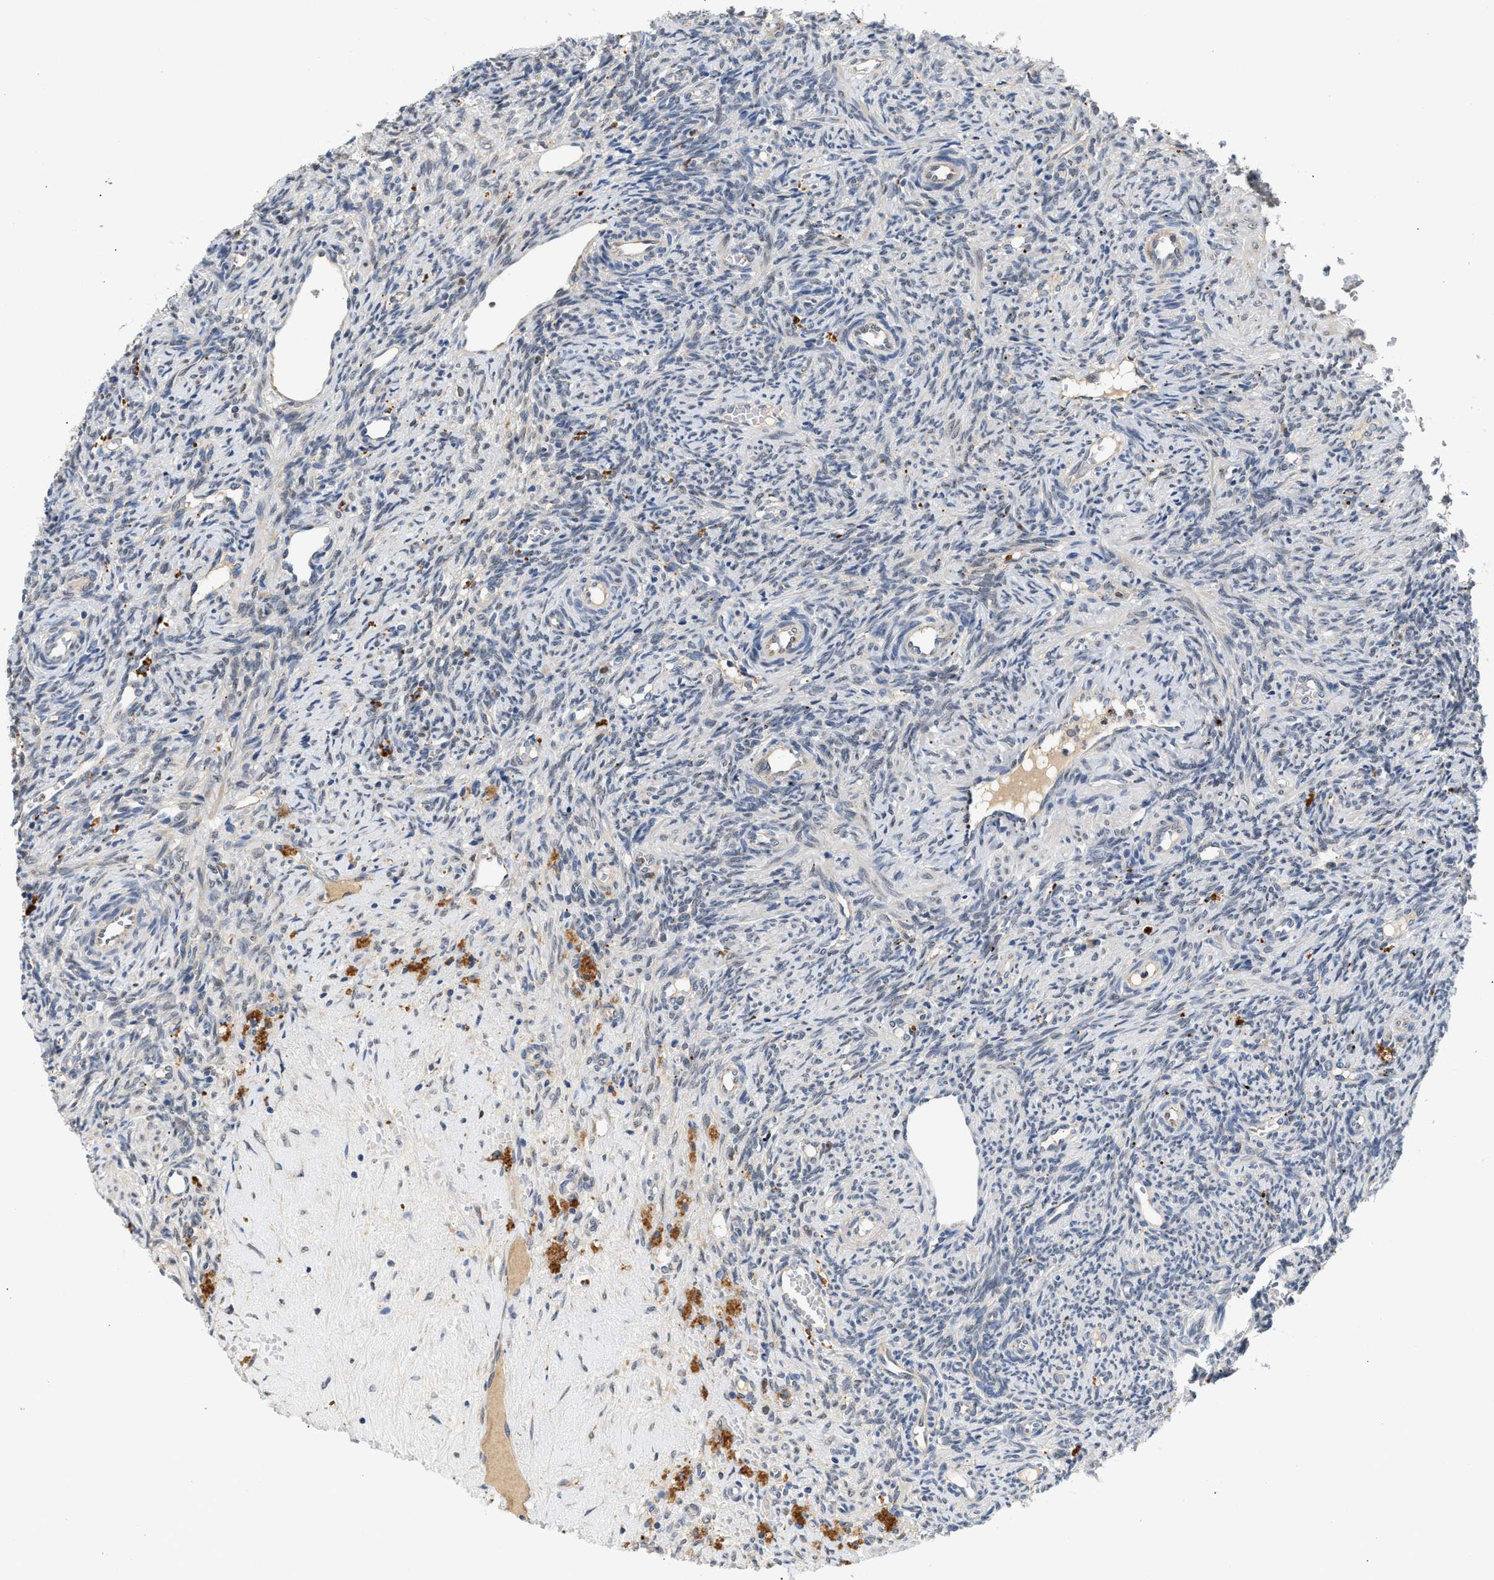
{"staining": {"intensity": "moderate", "quantity": "<25%", "location": "cytoplasmic/membranous"}, "tissue": "ovary", "cell_type": "Follicle cells", "image_type": "normal", "snomed": [{"axis": "morphology", "description": "Normal tissue, NOS"}, {"axis": "topography", "description": "Ovary"}], "caption": "A brown stain highlights moderate cytoplasmic/membranous staining of a protein in follicle cells of normal human ovary. Using DAB (3,3'-diaminobenzidine) (brown) and hematoxylin (blue) stains, captured at high magnification using brightfield microscopy.", "gene": "PPM1L", "patient": {"sex": "female", "age": 41}}